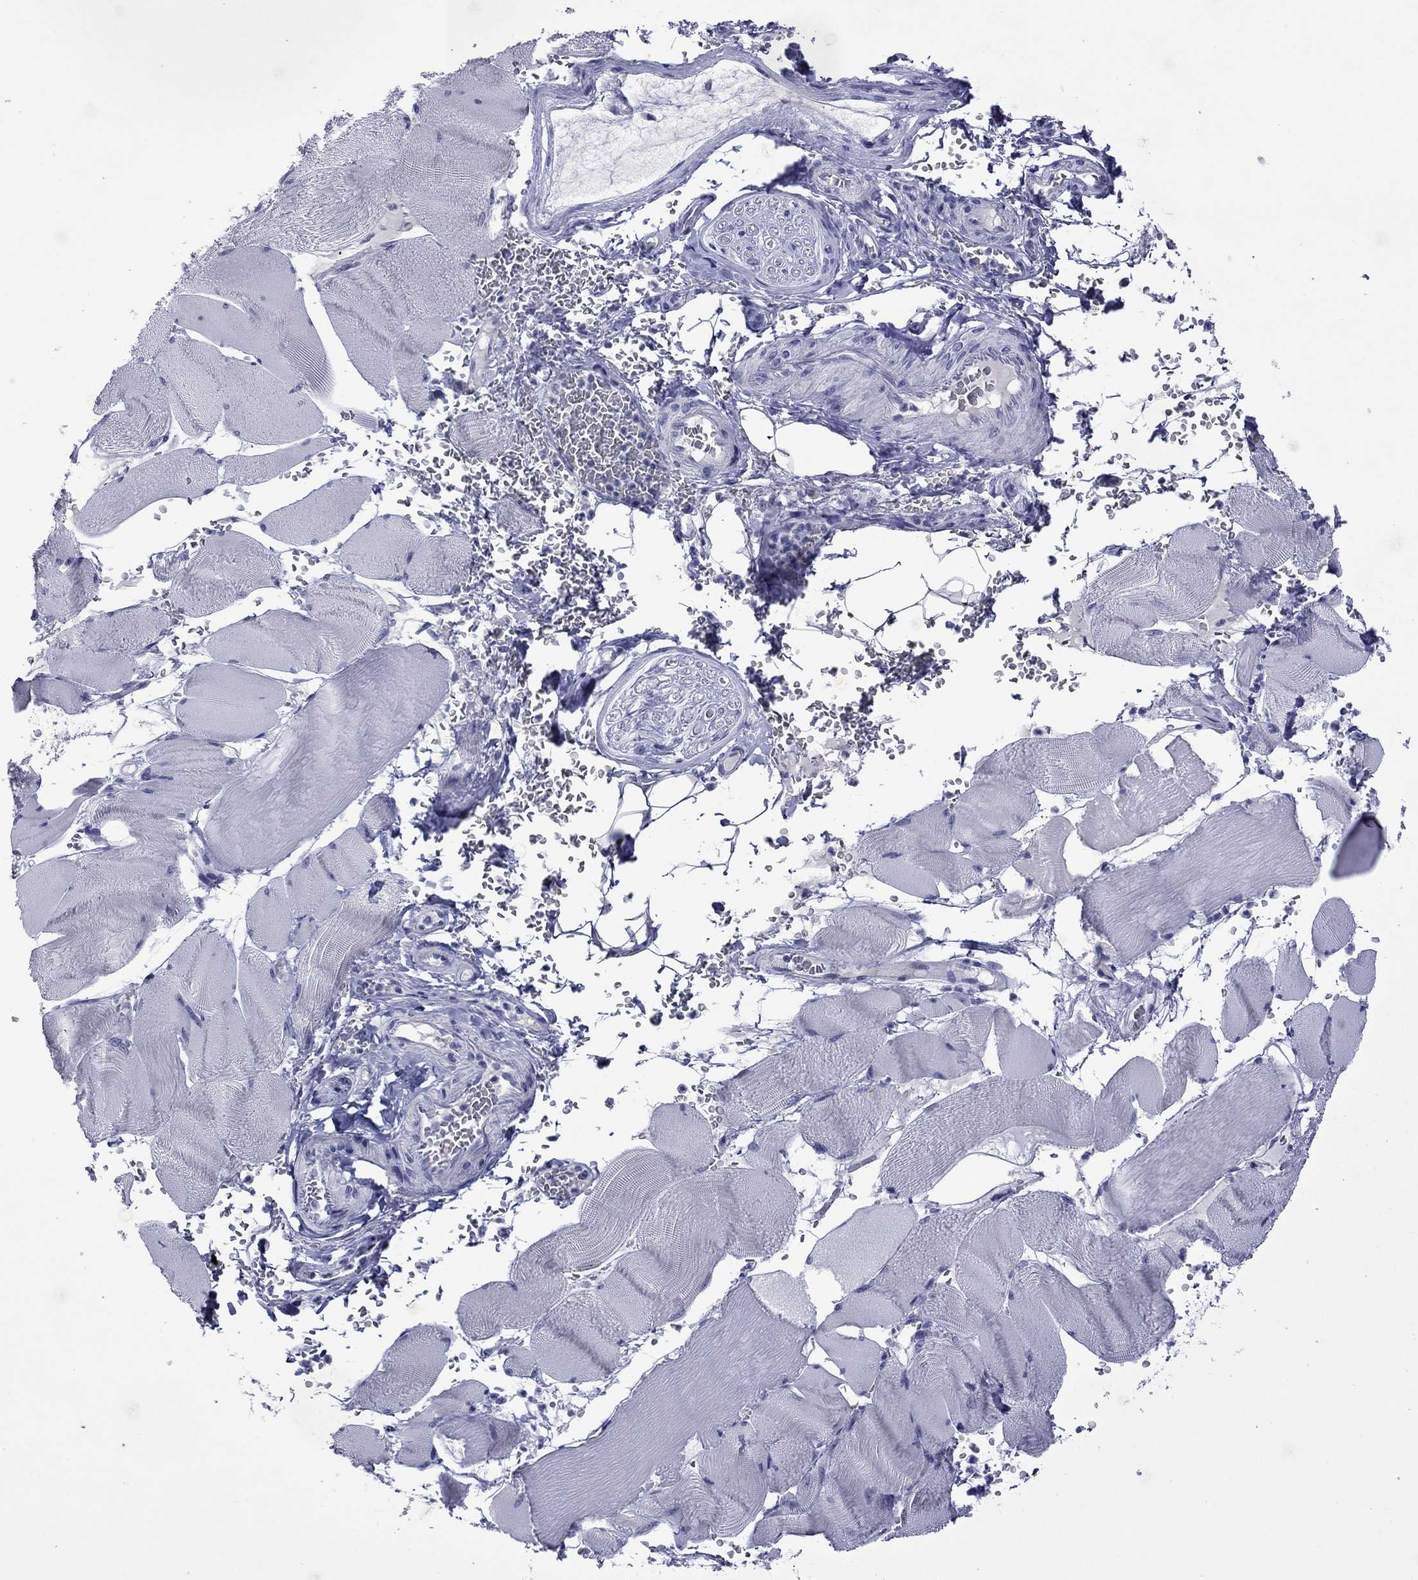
{"staining": {"intensity": "negative", "quantity": "none", "location": "none"}, "tissue": "skeletal muscle", "cell_type": "Myocytes", "image_type": "normal", "snomed": [{"axis": "morphology", "description": "Normal tissue, NOS"}, {"axis": "topography", "description": "Skeletal muscle"}], "caption": "The IHC photomicrograph has no significant expression in myocytes of skeletal muscle. Brightfield microscopy of IHC stained with DAB (3,3'-diaminobenzidine) (brown) and hematoxylin (blue), captured at high magnification.", "gene": "PIWIL1", "patient": {"sex": "male", "age": 56}}